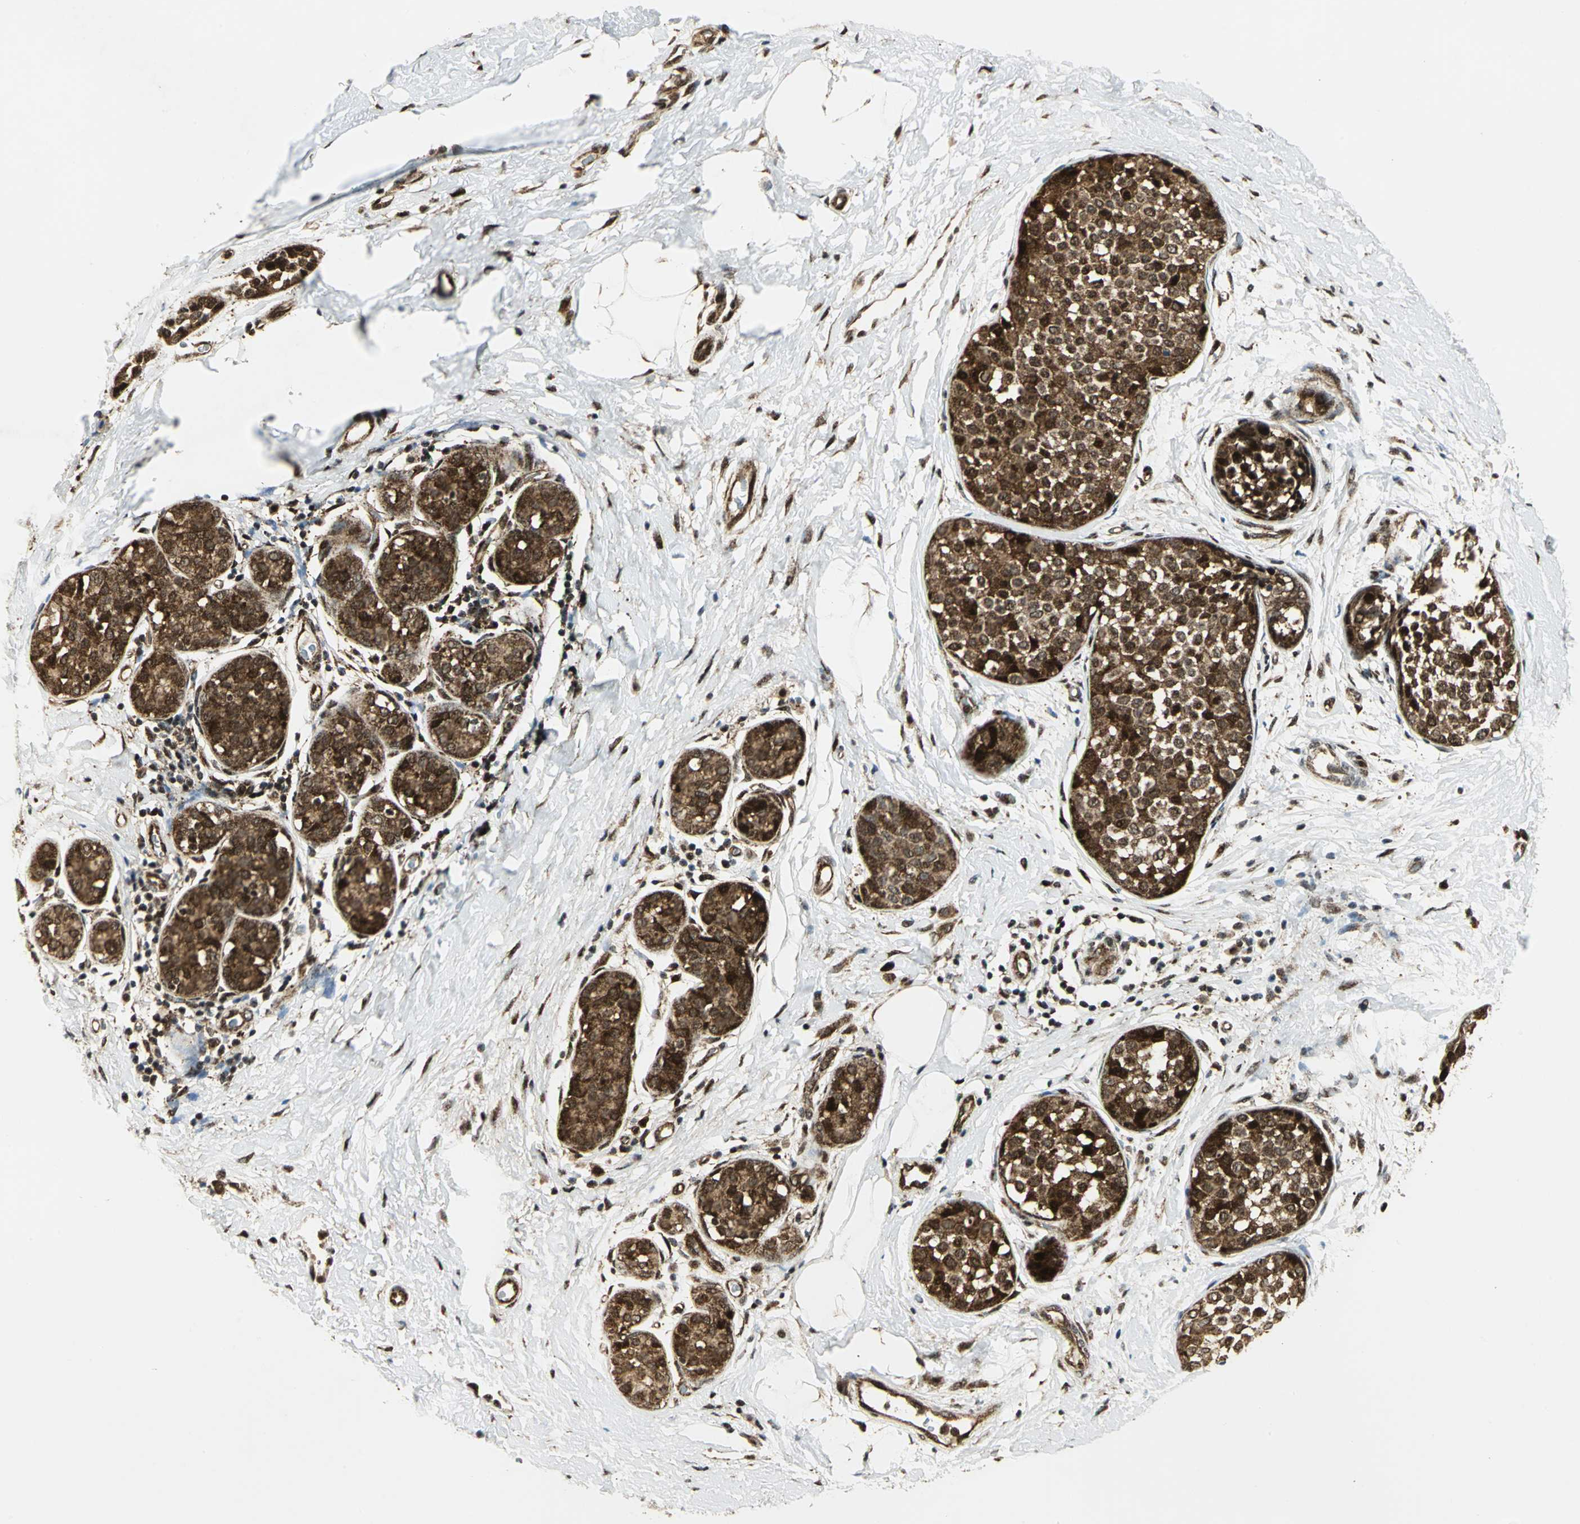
{"staining": {"intensity": "strong", "quantity": ">75%", "location": "cytoplasmic/membranous,nuclear"}, "tissue": "breast cancer", "cell_type": "Tumor cells", "image_type": "cancer", "snomed": [{"axis": "morphology", "description": "Lobular carcinoma, in situ"}, {"axis": "morphology", "description": "Lobular carcinoma"}, {"axis": "topography", "description": "Breast"}], "caption": "A brown stain labels strong cytoplasmic/membranous and nuclear staining of a protein in human breast cancer (lobular carcinoma in situ) tumor cells.", "gene": "COPS5", "patient": {"sex": "female", "age": 41}}